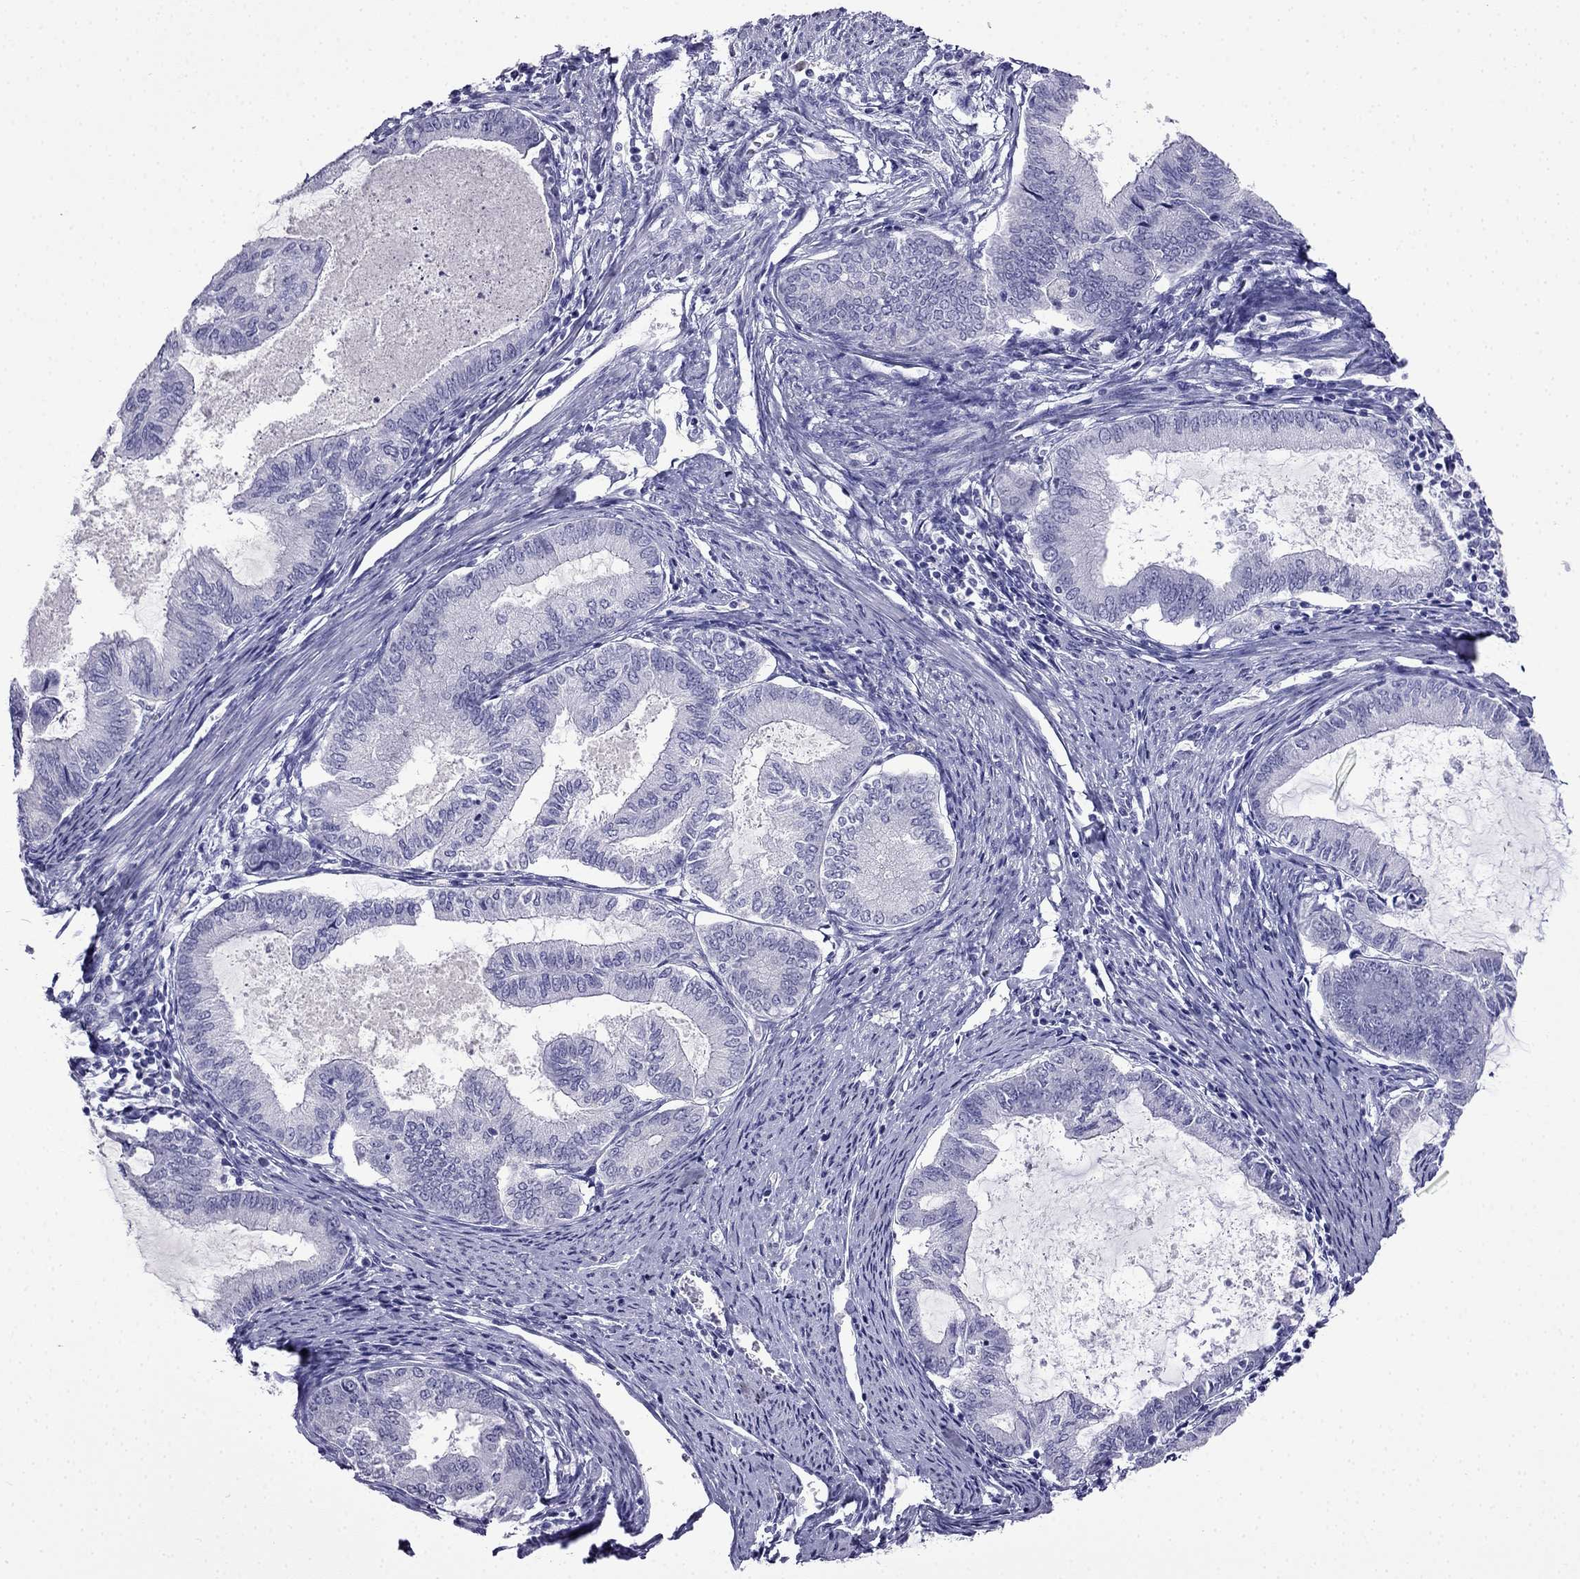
{"staining": {"intensity": "negative", "quantity": "none", "location": "none"}, "tissue": "endometrial cancer", "cell_type": "Tumor cells", "image_type": "cancer", "snomed": [{"axis": "morphology", "description": "Adenocarcinoma, NOS"}, {"axis": "topography", "description": "Endometrium"}], "caption": "Immunohistochemistry (IHC) of endometrial cancer (adenocarcinoma) reveals no staining in tumor cells.", "gene": "CDHR4", "patient": {"sex": "female", "age": 86}}